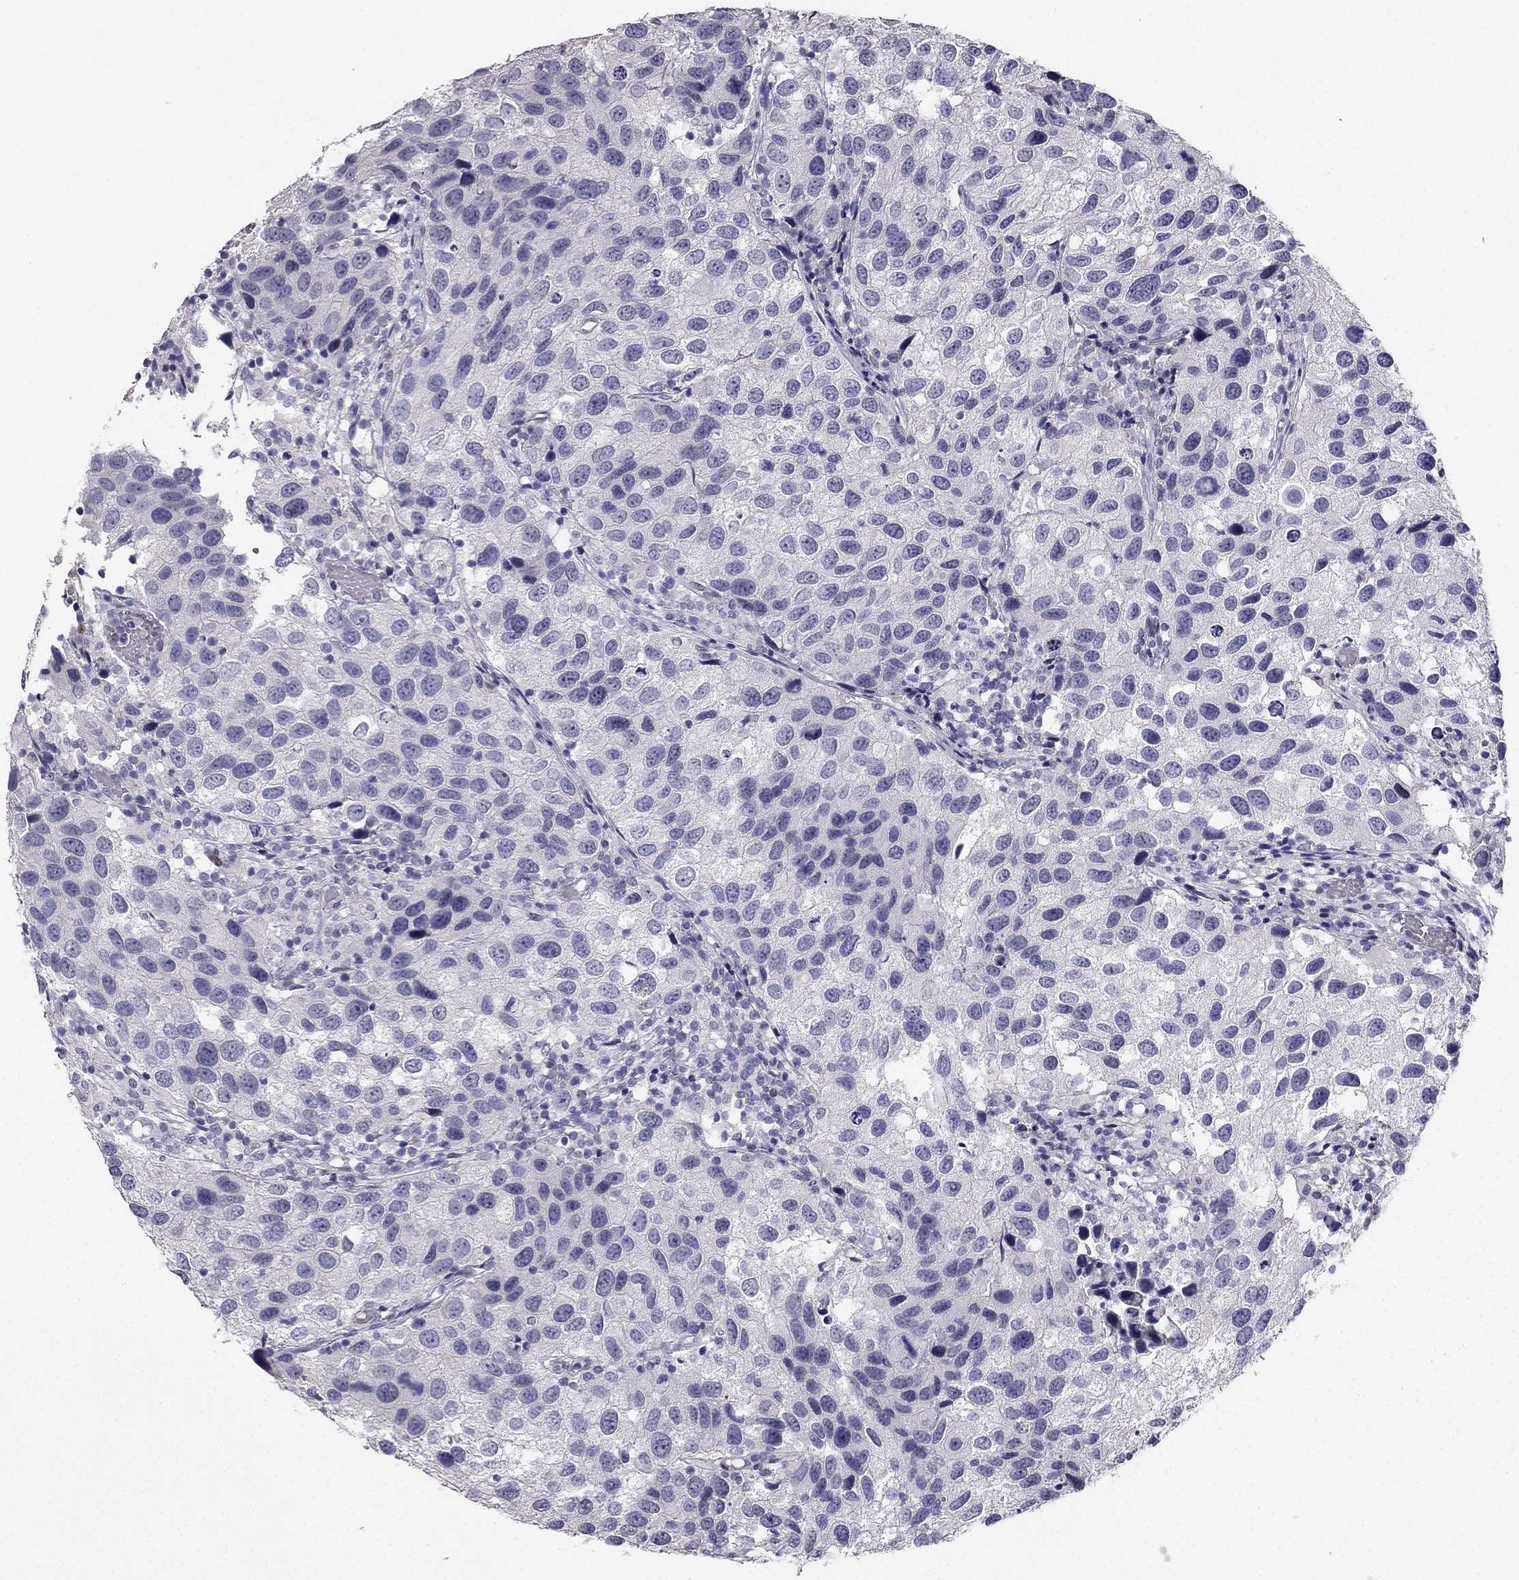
{"staining": {"intensity": "negative", "quantity": "none", "location": "none"}, "tissue": "urothelial cancer", "cell_type": "Tumor cells", "image_type": "cancer", "snomed": [{"axis": "morphology", "description": "Urothelial carcinoma, High grade"}, {"axis": "topography", "description": "Urinary bladder"}], "caption": "Human urothelial carcinoma (high-grade) stained for a protein using immunohistochemistry shows no positivity in tumor cells.", "gene": "CALB2", "patient": {"sex": "male", "age": 79}}